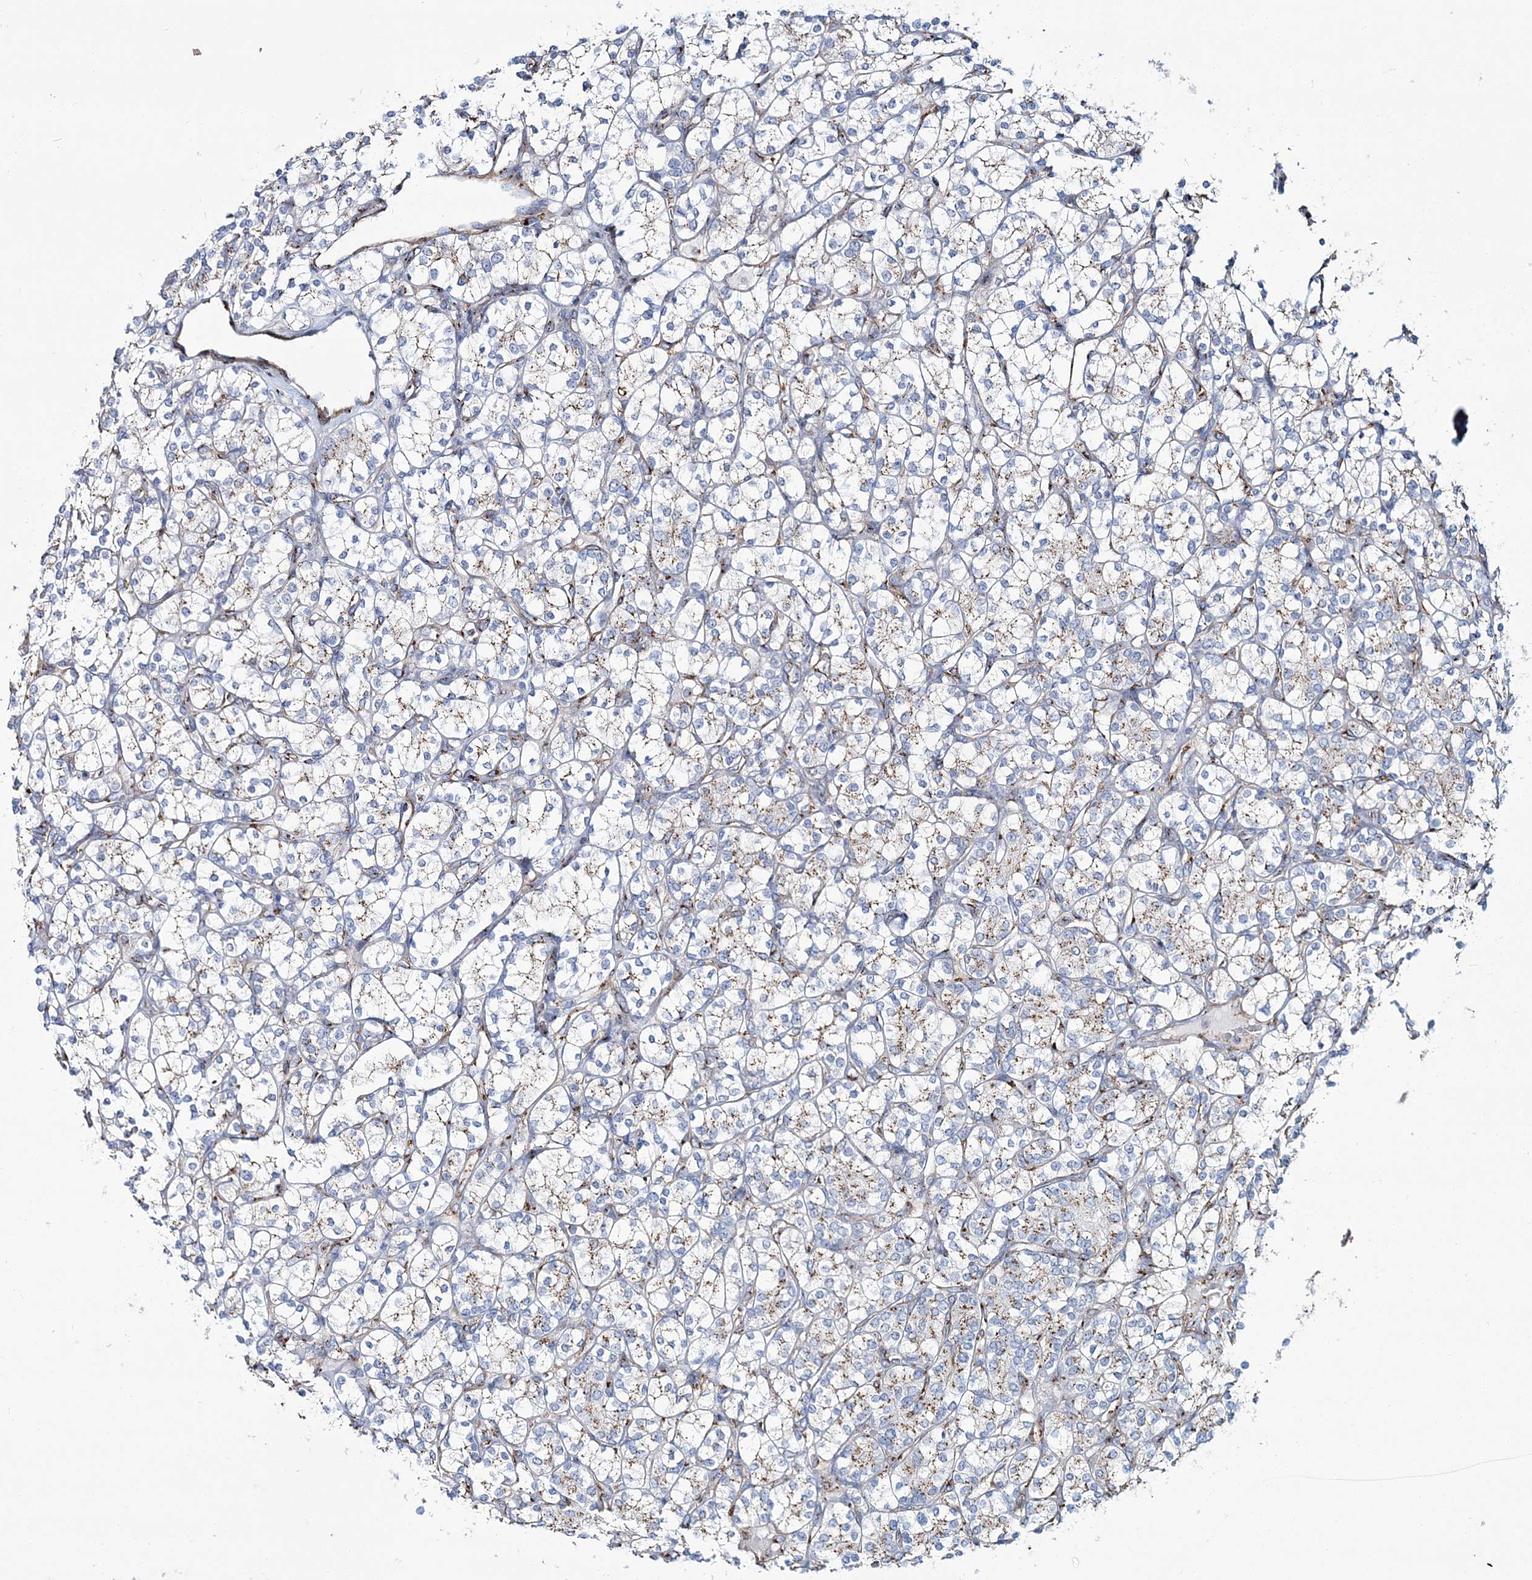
{"staining": {"intensity": "moderate", "quantity": "25%-75%", "location": "cytoplasmic/membranous"}, "tissue": "renal cancer", "cell_type": "Tumor cells", "image_type": "cancer", "snomed": [{"axis": "morphology", "description": "Adenocarcinoma, NOS"}, {"axis": "topography", "description": "Kidney"}], "caption": "This is an image of IHC staining of renal adenocarcinoma, which shows moderate expression in the cytoplasmic/membranous of tumor cells.", "gene": "MAN1A2", "patient": {"sex": "male", "age": 77}}